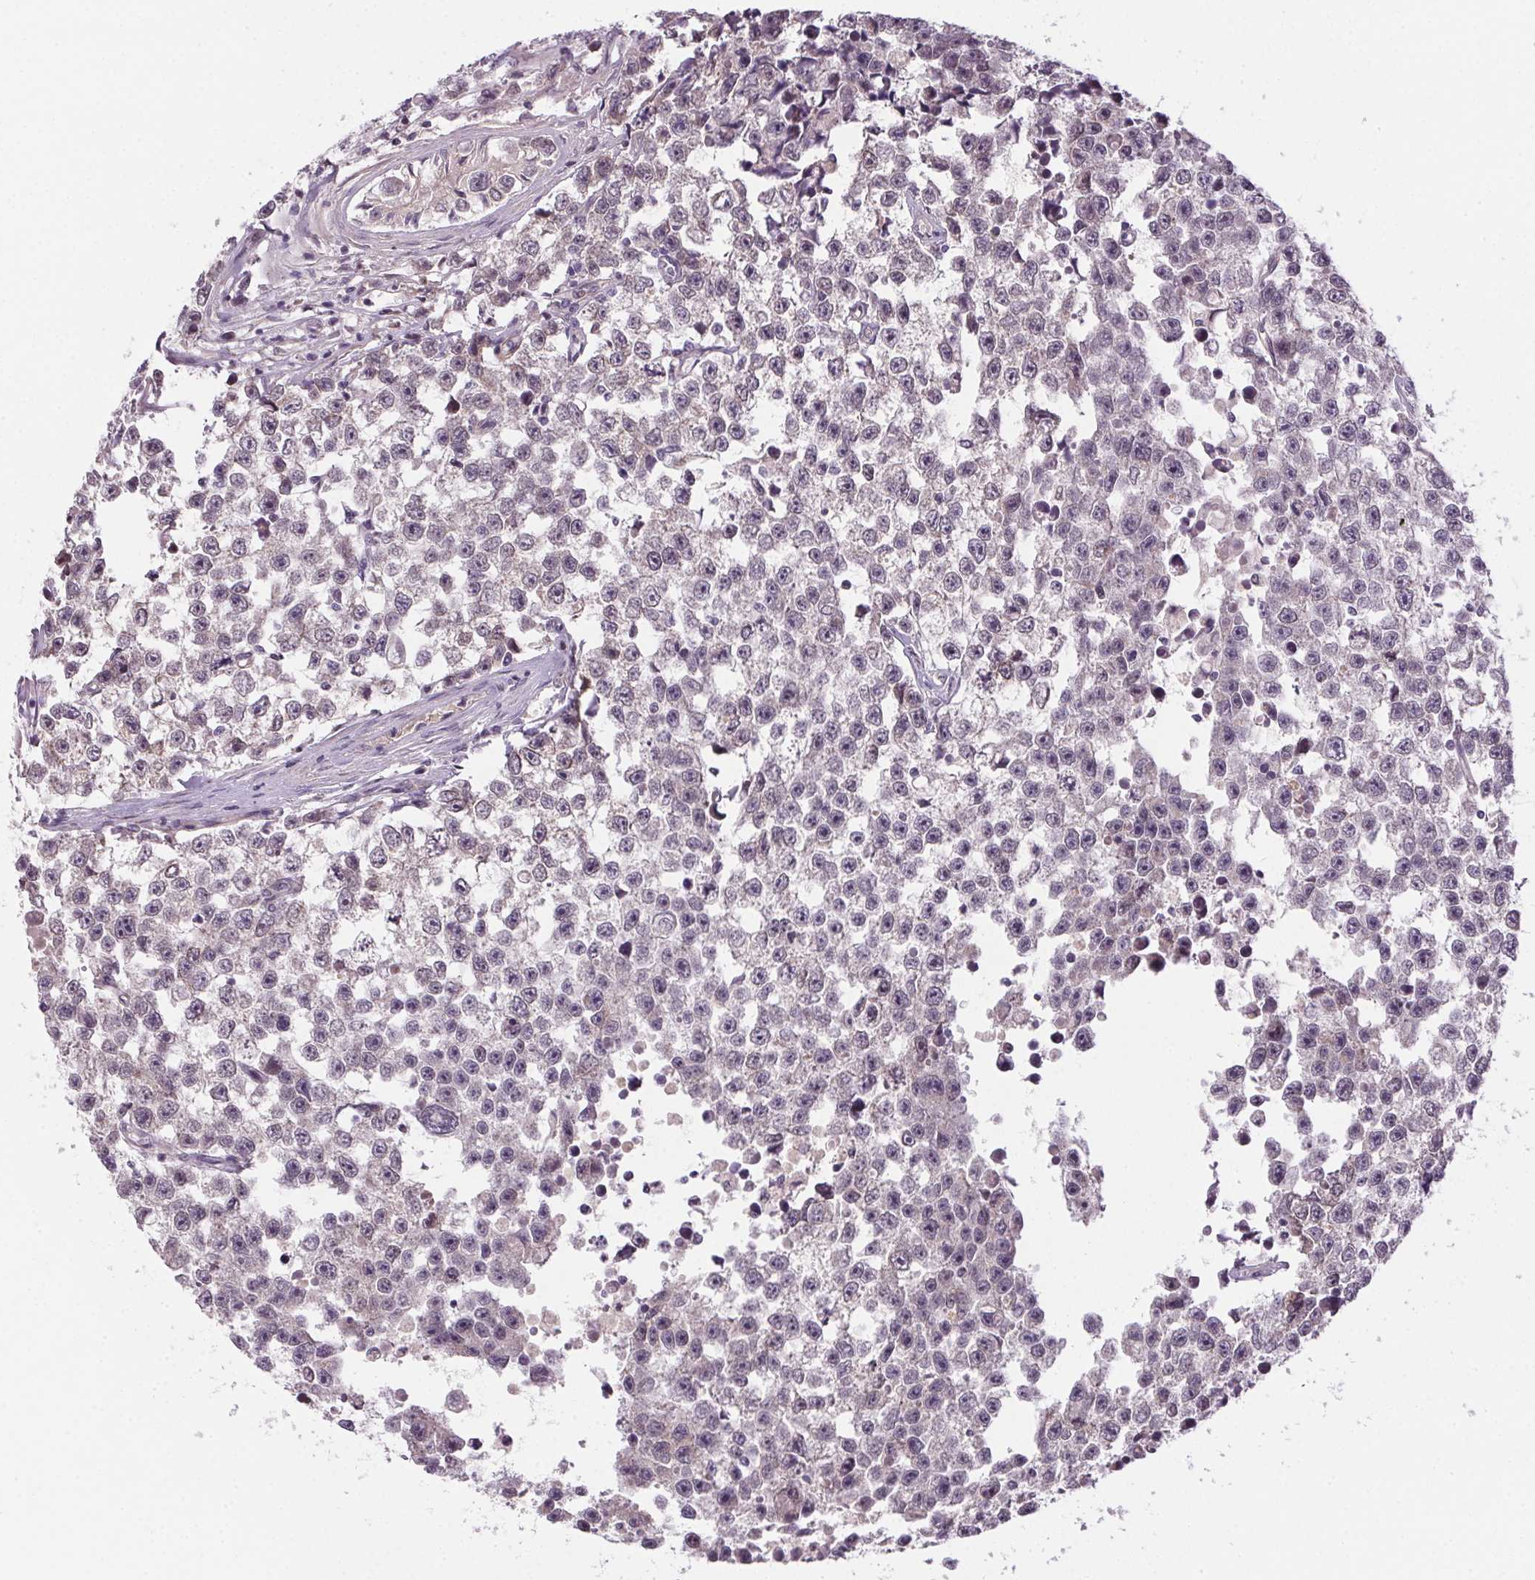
{"staining": {"intensity": "negative", "quantity": "none", "location": "none"}, "tissue": "testis cancer", "cell_type": "Tumor cells", "image_type": "cancer", "snomed": [{"axis": "morphology", "description": "Seminoma, NOS"}, {"axis": "topography", "description": "Testis"}], "caption": "Immunohistochemistry histopathology image of neoplastic tissue: seminoma (testis) stained with DAB (3,3'-diaminobenzidine) reveals no significant protein positivity in tumor cells.", "gene": "CFAP92", "patient": {"sex": "male", "age": 26}}